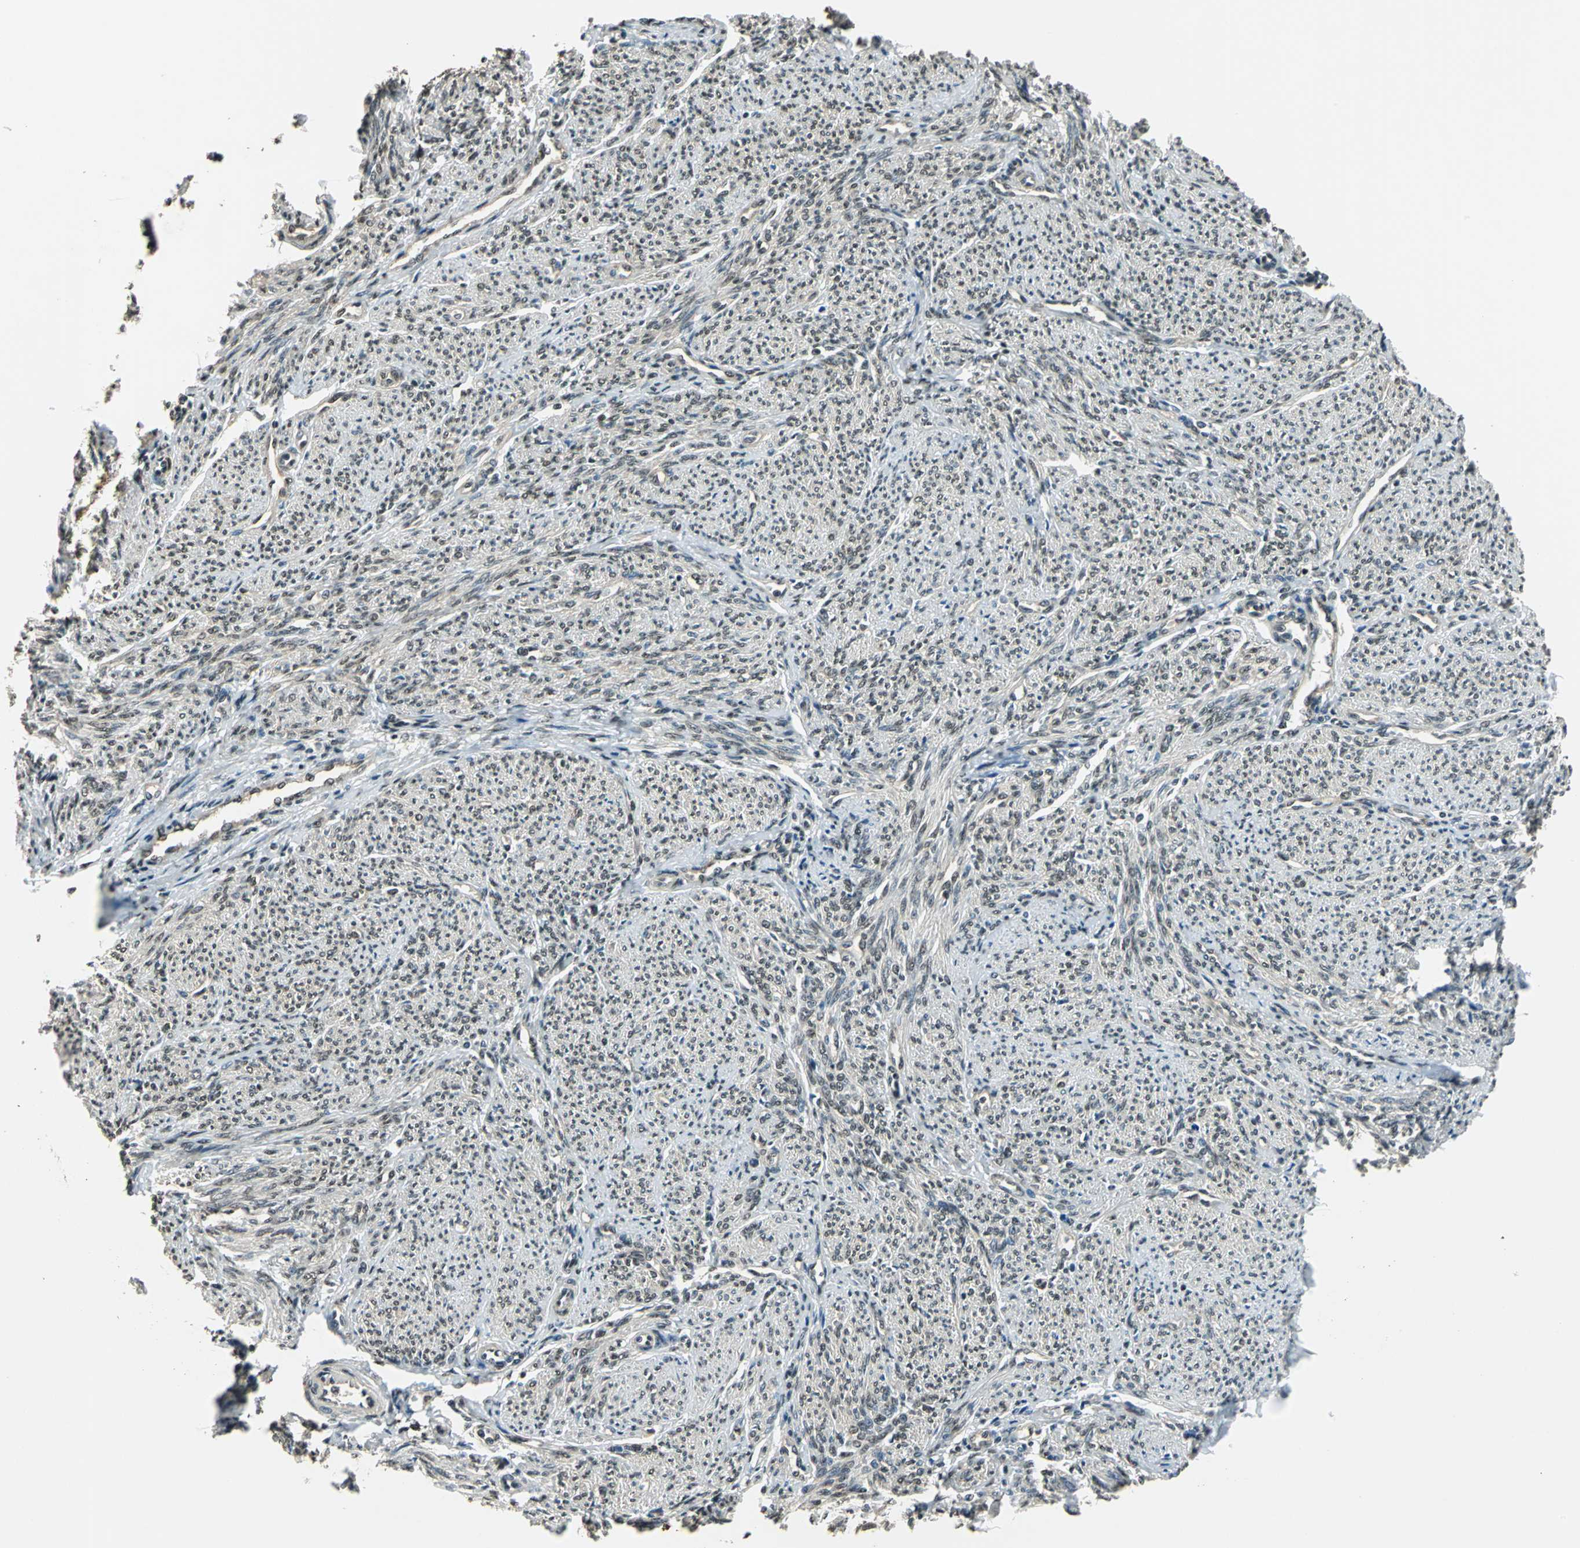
{"staining": {"intensity": "moderate", "quantity": "25%-75%", "location": "nuclear"}, "tissue": "smooth muscle", "cell_type": "Smooth muscle cells", "image_type": "normal", "snomed": [{"axis": "morphology", "description": "Normal tissue, NOS"}, {"axis": "topography", "description": "Smooth muscle"}], "caption": "A brown stain labels moderate nuclear positivity of a protein in smooth muscle cells of unremarkable human smooth muscle. Immunohistochemistry stains the protein of interest in brown and the nuclei are stained blue.", "gene": "RBM14", "patient": {"sex": "female", "age": 65}}